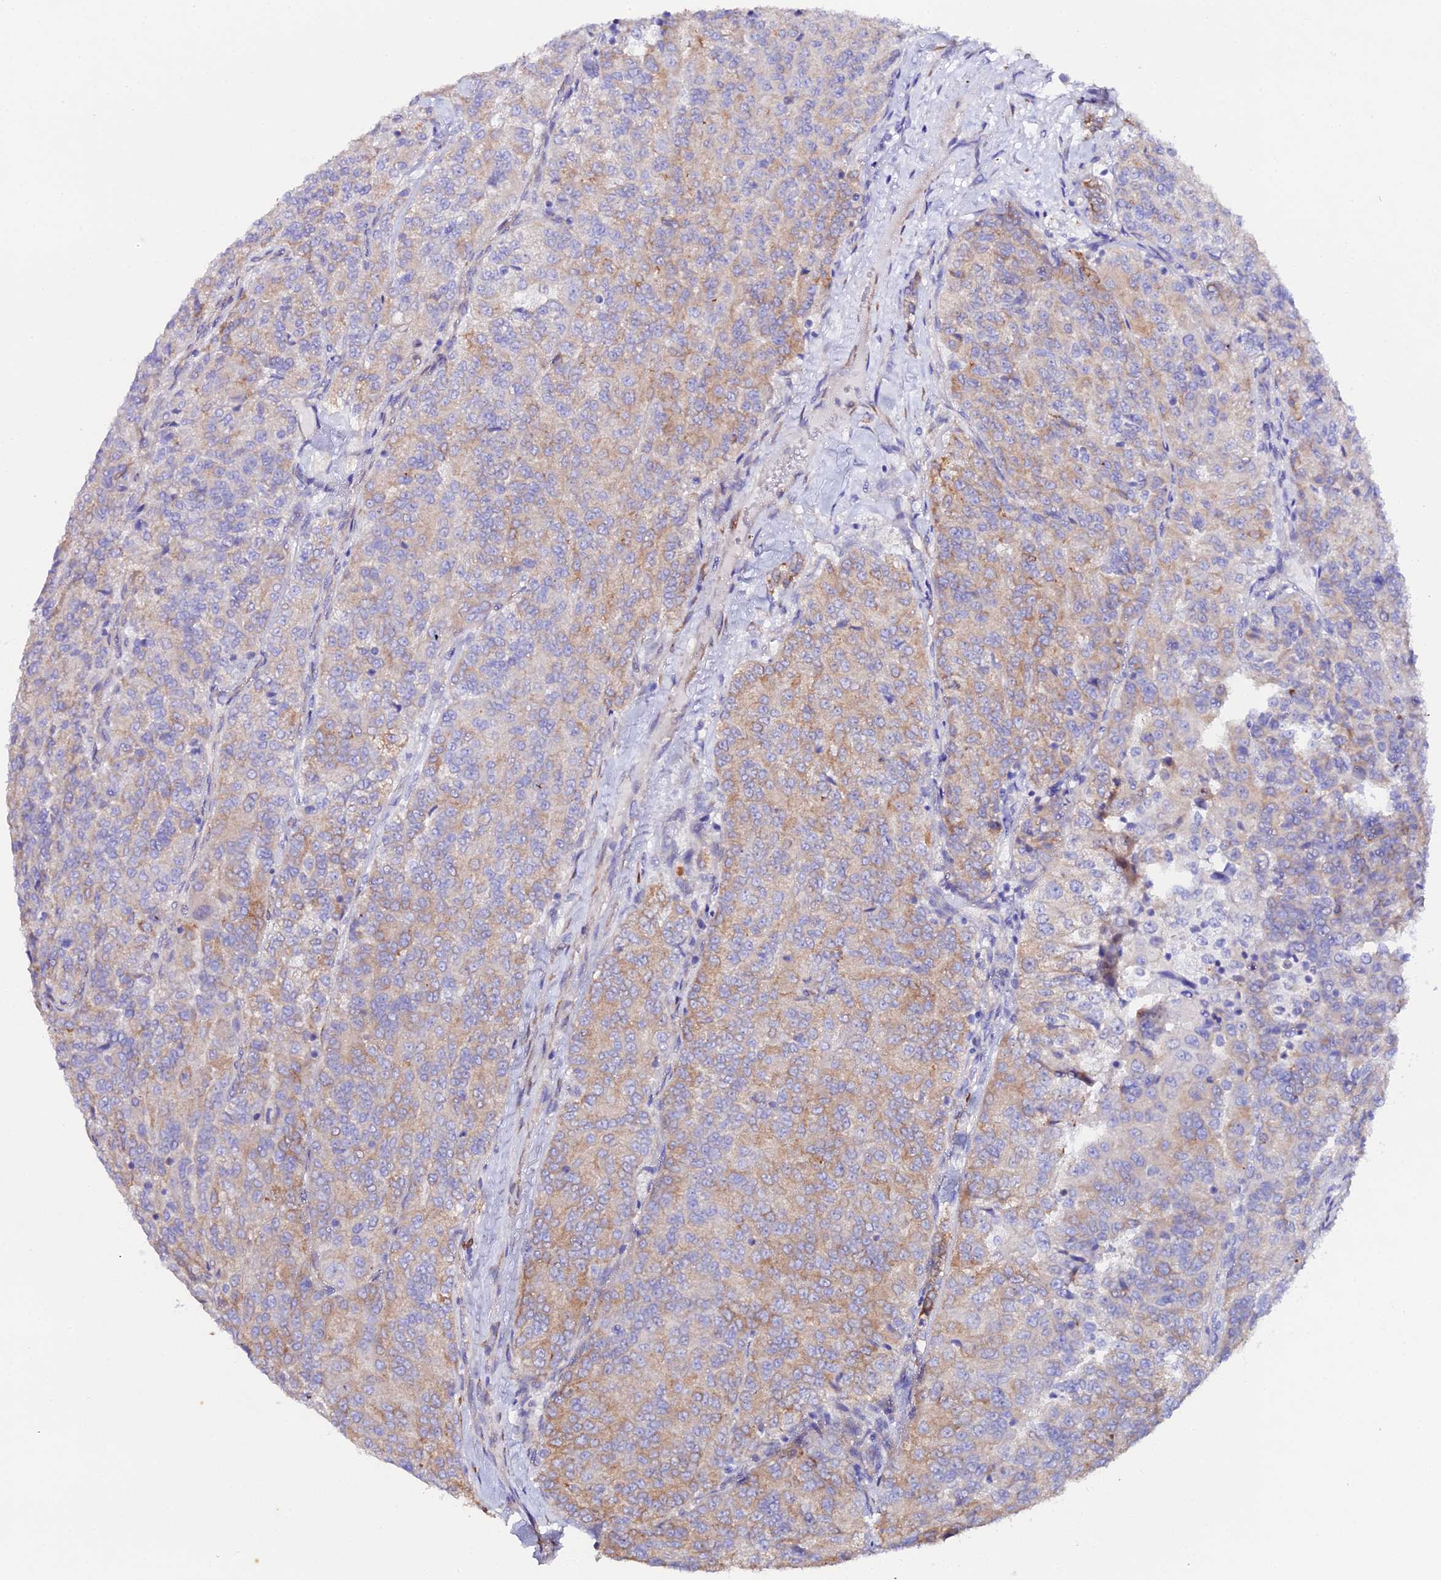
{"staining": {"intensity": "moderate", "quantity": "25%-75%", "location": "cytoplasmic/membranous"}, "tissue": "renal cancer", "cell_type": "Tumor cells", "image_type": "cancer", "snomed": [{"axis": "morphology", "description": "Adenocarcinoma, NOS"}, {"axis": "topography", "description": "Kidney"}], "caption": "Immunohistochemical staining of human renal cancer reveals moderate cytoplasmic/membranous protein positivity in about 25%-75% of tumor cells.", "gene": "CFAP45", "patient": {"sex": "female", "age": 63}}